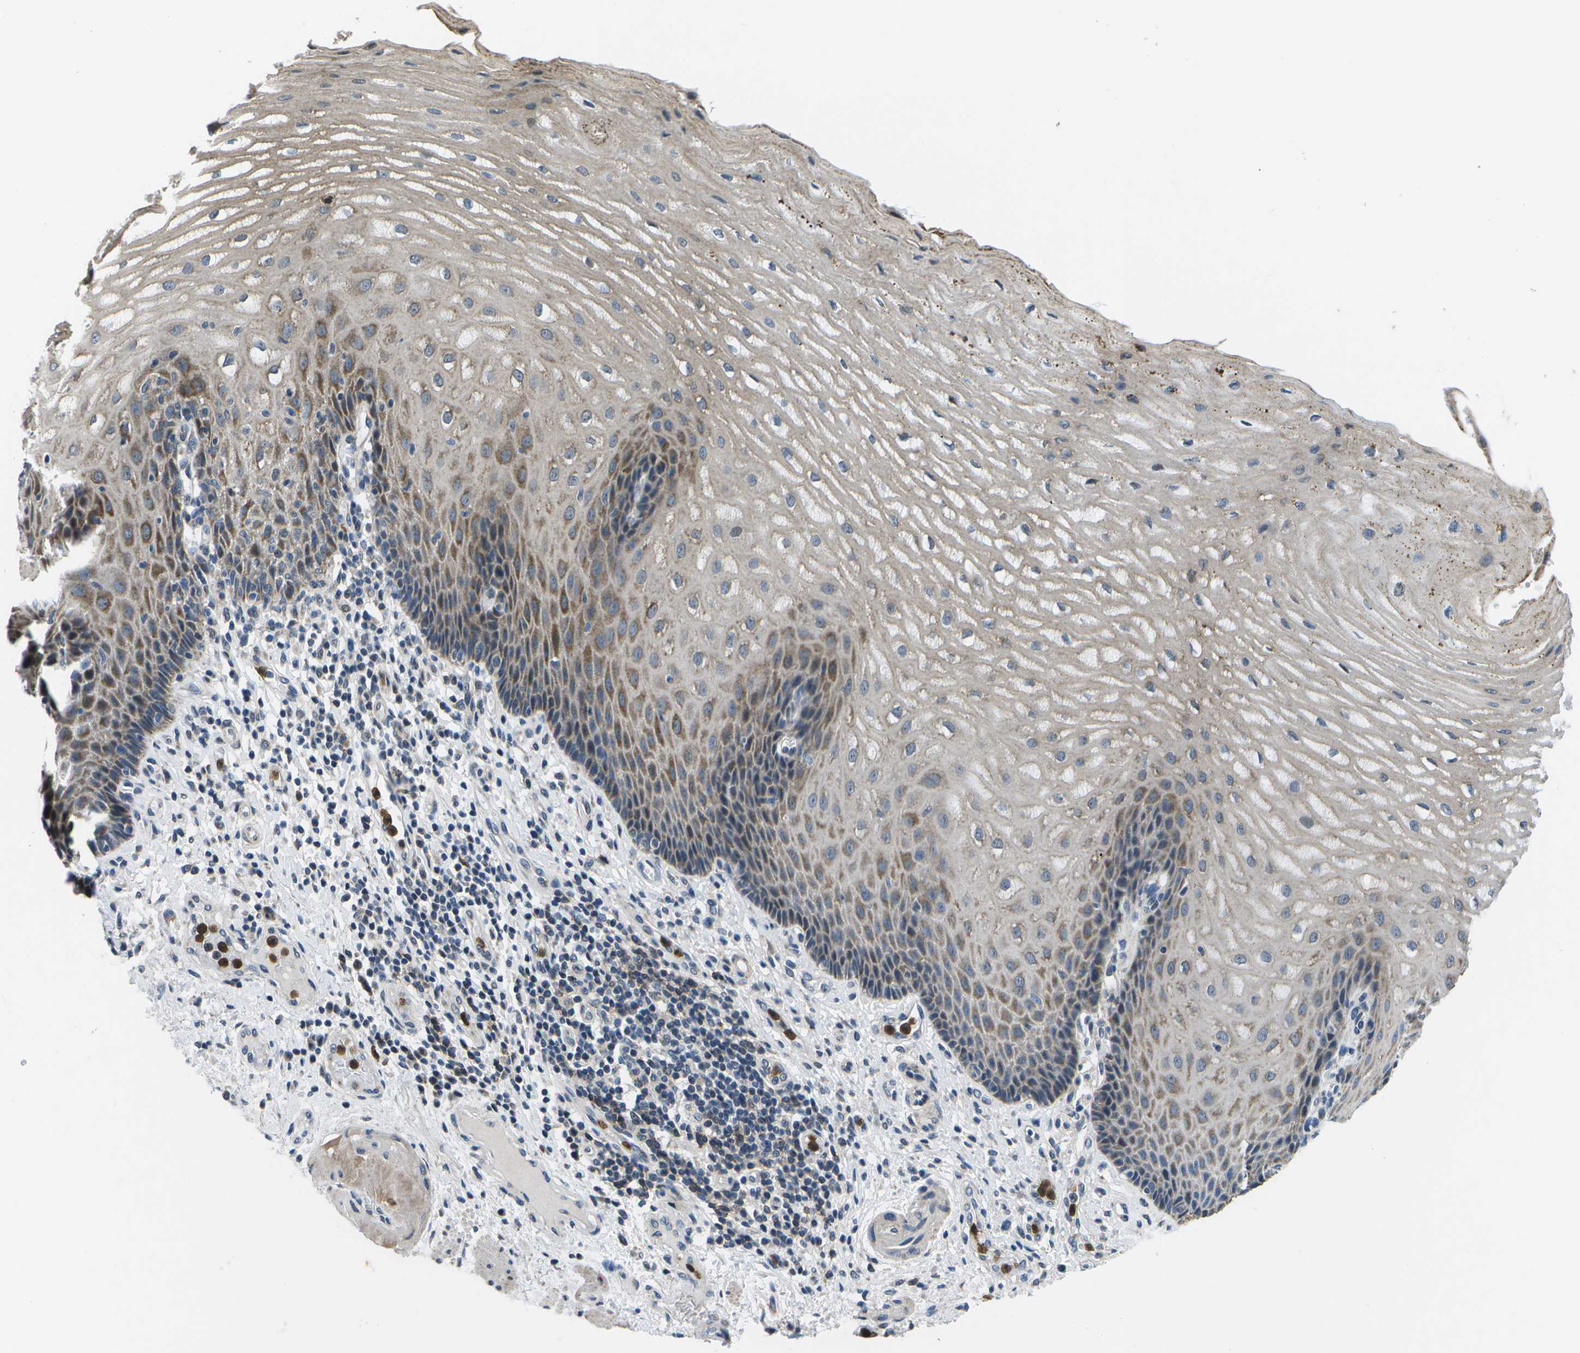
{"staining": {"intensity": "moderate", "quantity": ">75%", "location": "cytoplasmic/membranous"}, "tissue": "esophagus", "cell_type": "Squamous epithelial cells", "image_type": "normal", "snomed": [{"axis": "morphology", "description": "Normal tissue, NOS"}, {"axis": "topography", "description": "Esophagus"}], "caption": "DAB (3,3'-diaminobenzidine) immunohistochemical staining of unremarkable human esophagus reveals moderate cytoplasmic/membranous protein positivity in about >75% of squamous epithelial cells.", "gene": "GALNT15", "patient": {"sex": "male", "age": 54}}